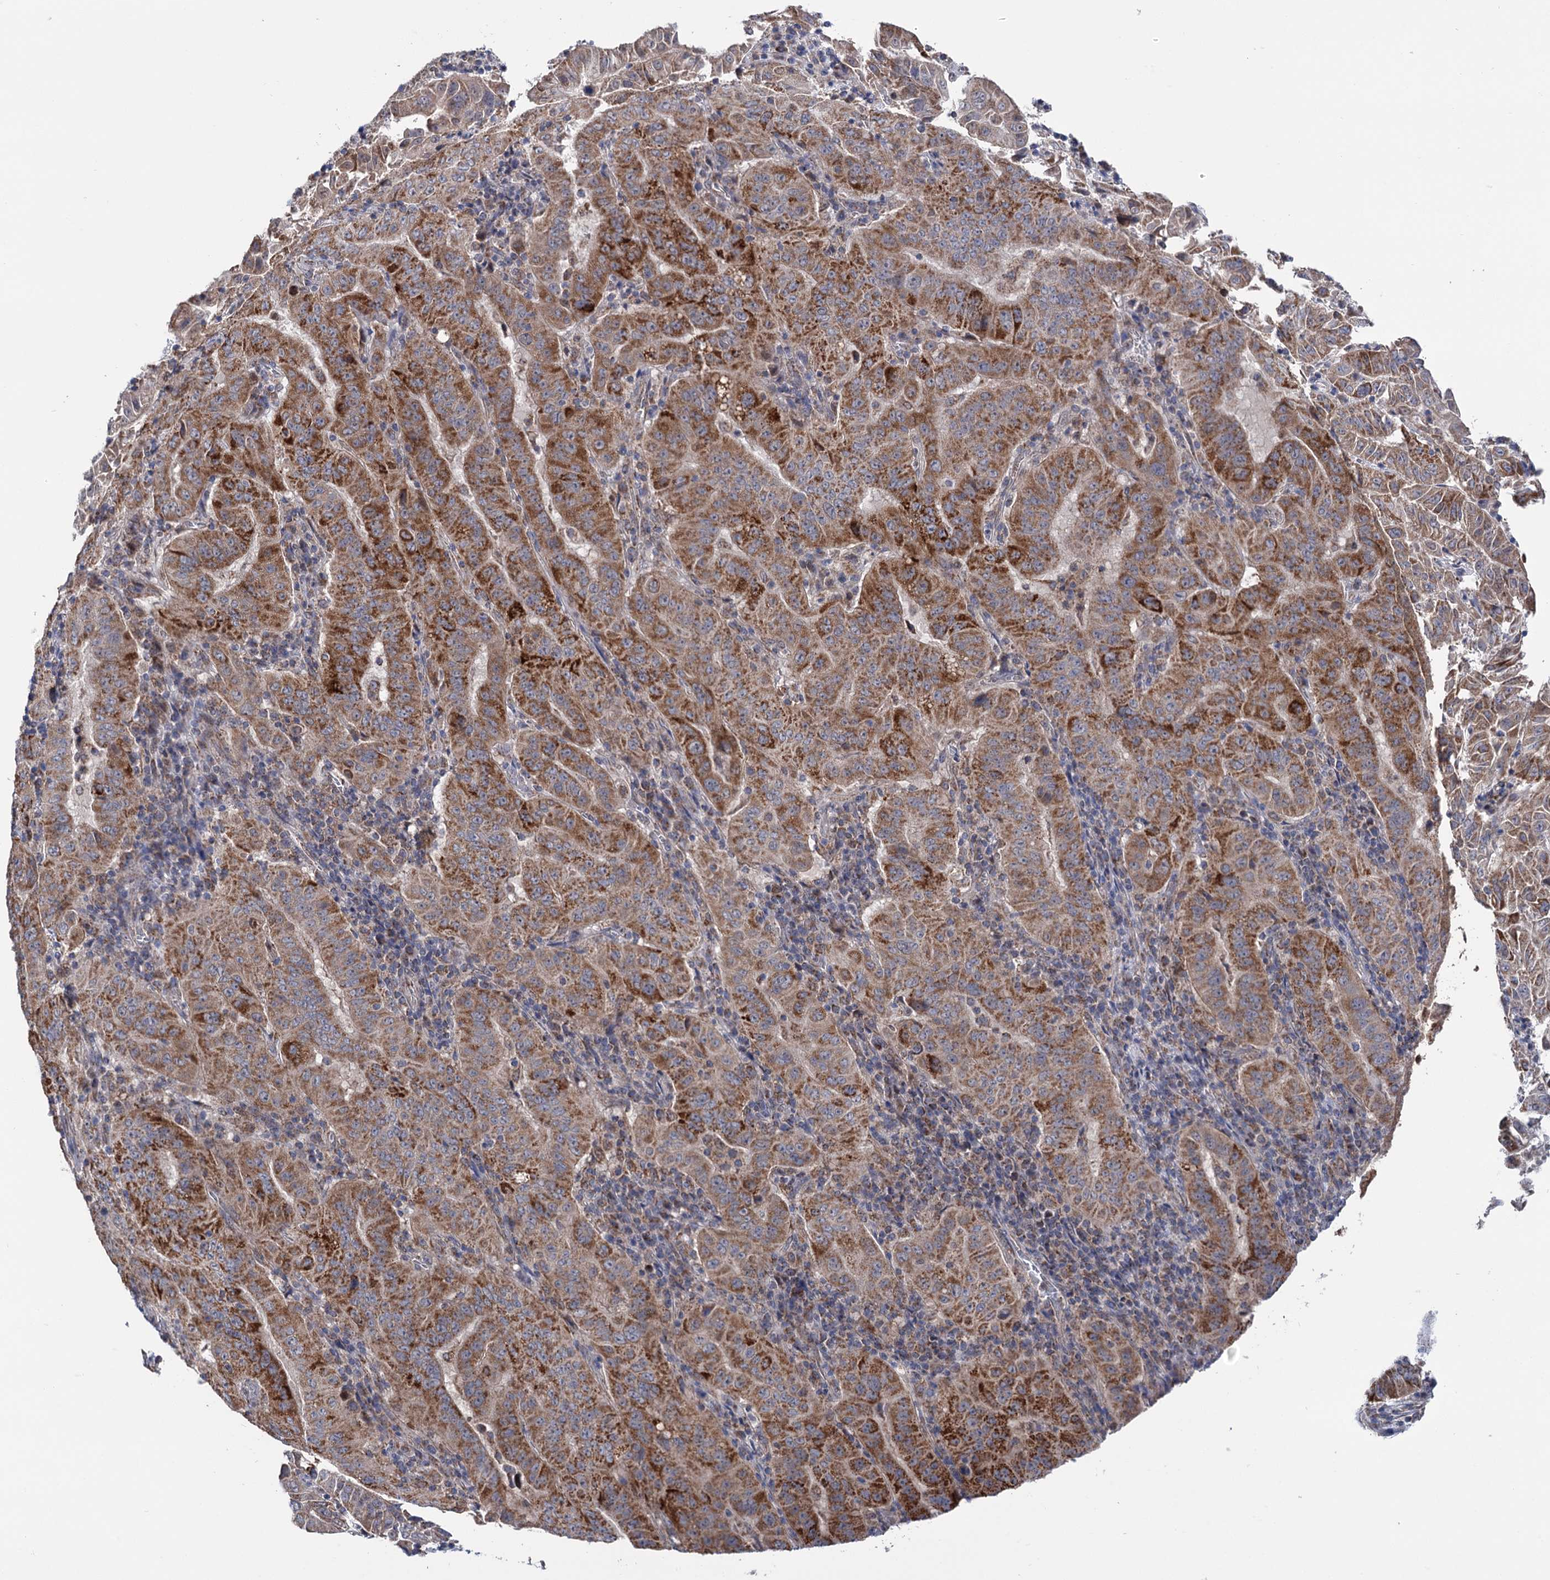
{"staining": {"intensity": "strong", "quantity": ">75%", "location": "cytoplasmic/membranous"}, "tissue": "pancreatic cancer", "cell_type": "Tumor cells", "image_type": "cancer", "snomed": [{"axis": "morphology", "description": "Adenocarcinoma, NOS"}, {"axis": "topography", "description": "Pancreas"}], "caption": "IHC (DAB (3,3'-diaminobenzidine)) staining of pancreatic cancer demonstrates strong cytoplasmic/membranous protein positivity in approximately >75% of tumor cells.", "gene": "SUCLA2", "patient": {"sex": "male", "age": 63}}